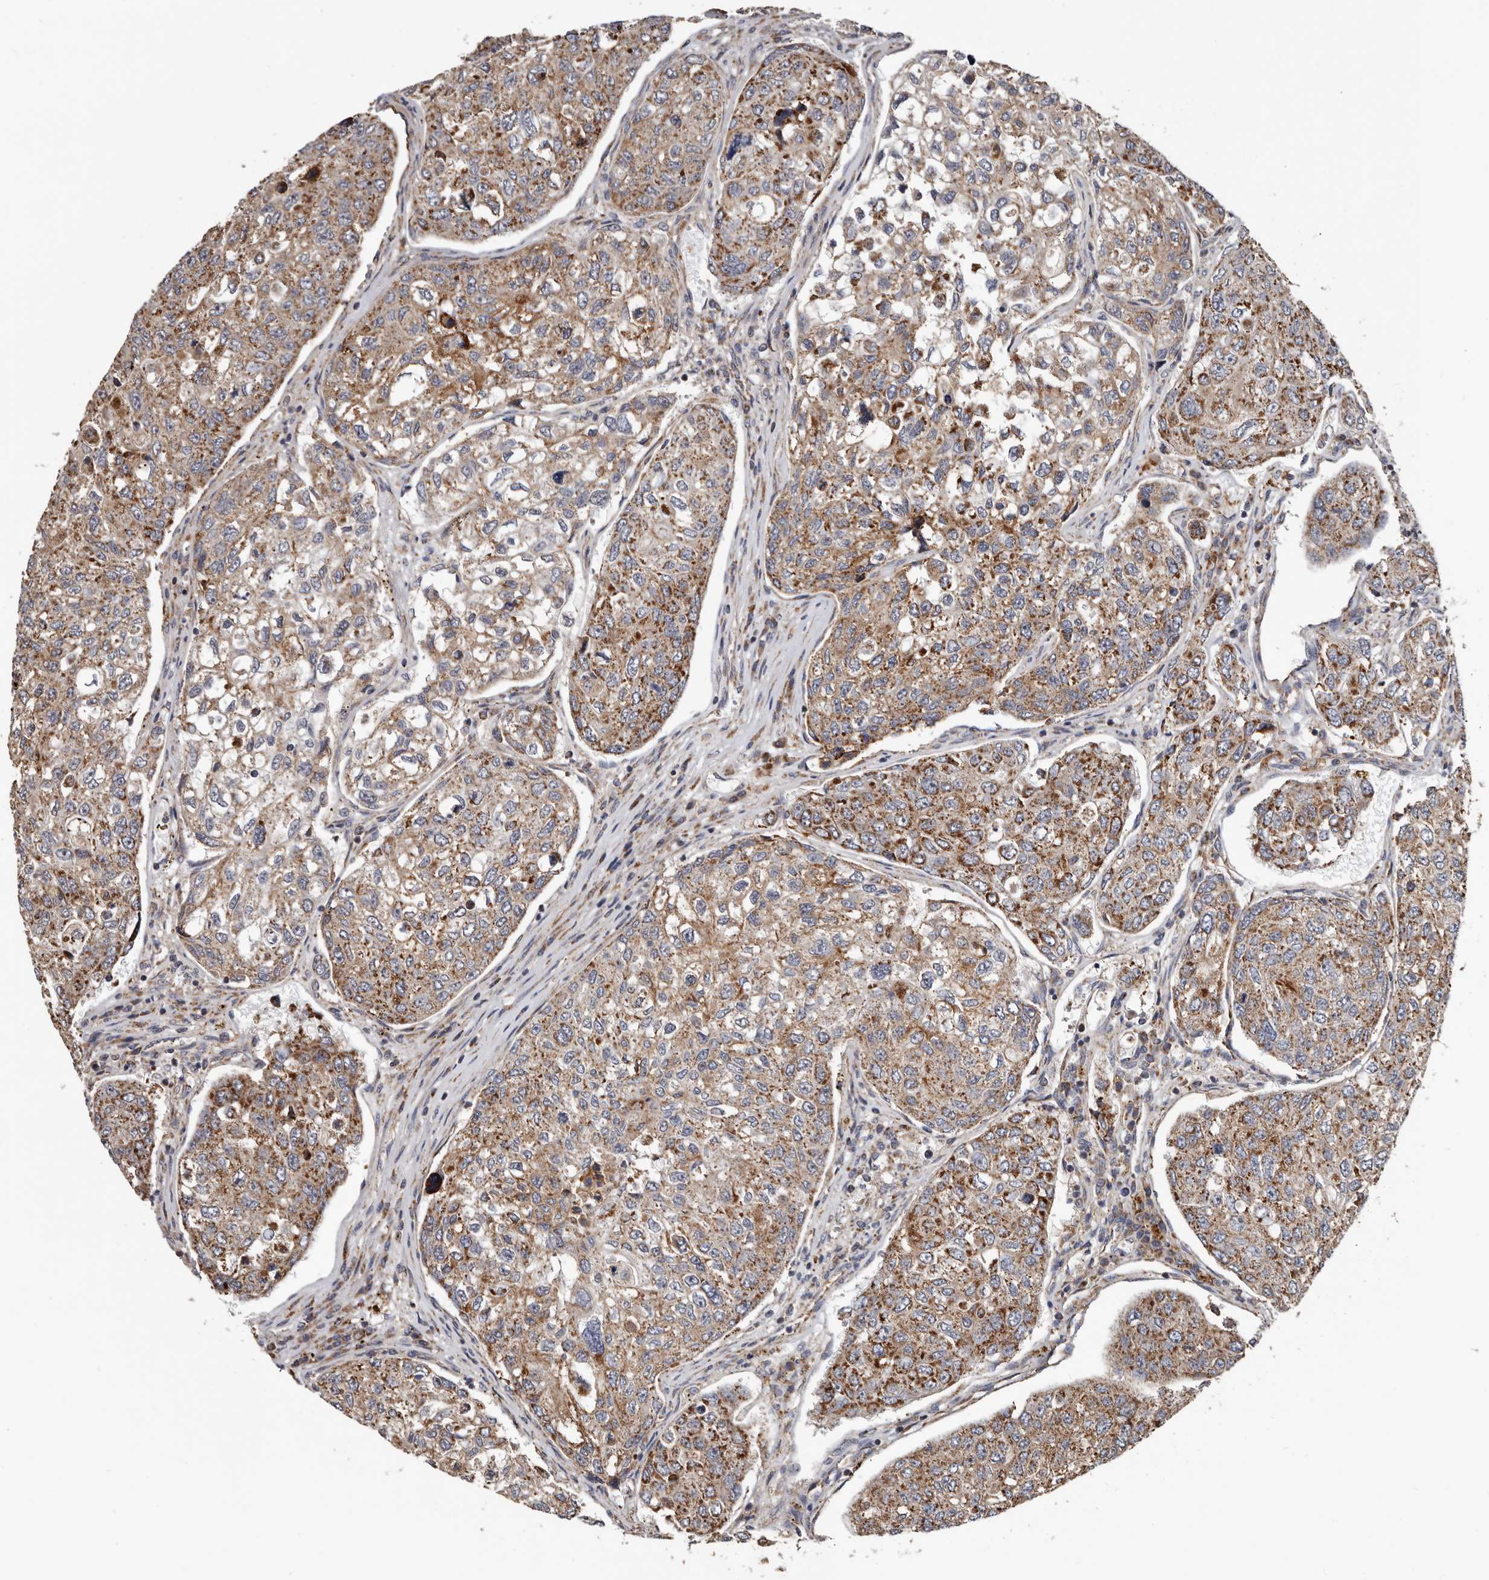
{"staining": {"intensity": "moderate", "quantity": ">75%", "location": "cytoplasmic/membranous"}, "tissue": "urothelial cancer", "cell_type": "Tumor cells", "image_type": "cancer", "snomed": [{"axis": "morphology", "description": "Urothelial carcinoma, High grade"}, {"axis": "topography", "description": "Lymph node"}, {"axis": "topography", "description": "Urinary bladder"}], "caption": "About >75% of tumor cells in urothelial cancer show moderate cytoplasmic/membranous protein positivity as visualized by brown immunohistochemical staining.", "gene": "MRPL18", "patient": {"sex": "male", "age": 51}}